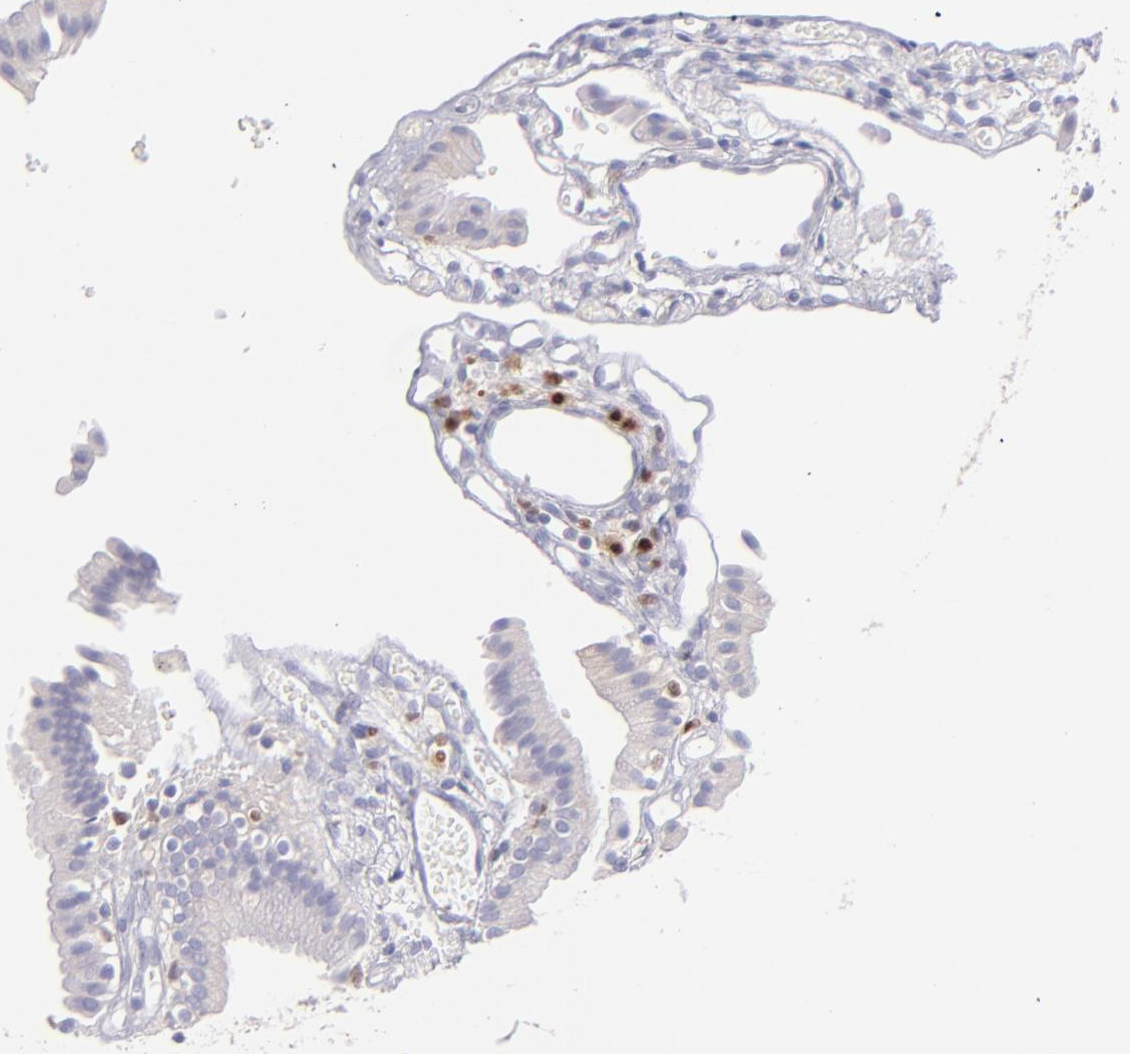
{"staining": {"intensity": "weak", "quantity": ">75%", "location": "cytoplasmic/membranous"}, "tissue": "gallbladder", "cell_type": "Glandular cells", "image_type": "normal", "snomed": [{"axis": "morphology", "description": "Normal tissue, NOS"}, {"axis": "topography", "description": "Gallbladder"}], "caption": "Protein expression analysis of normal gallbladder exhibits weak cytoplasmic/membranous expression in approximately >75% of glandular cells.", "gene": "IRF8", "patient": {"sex": "male", "age": 65}}